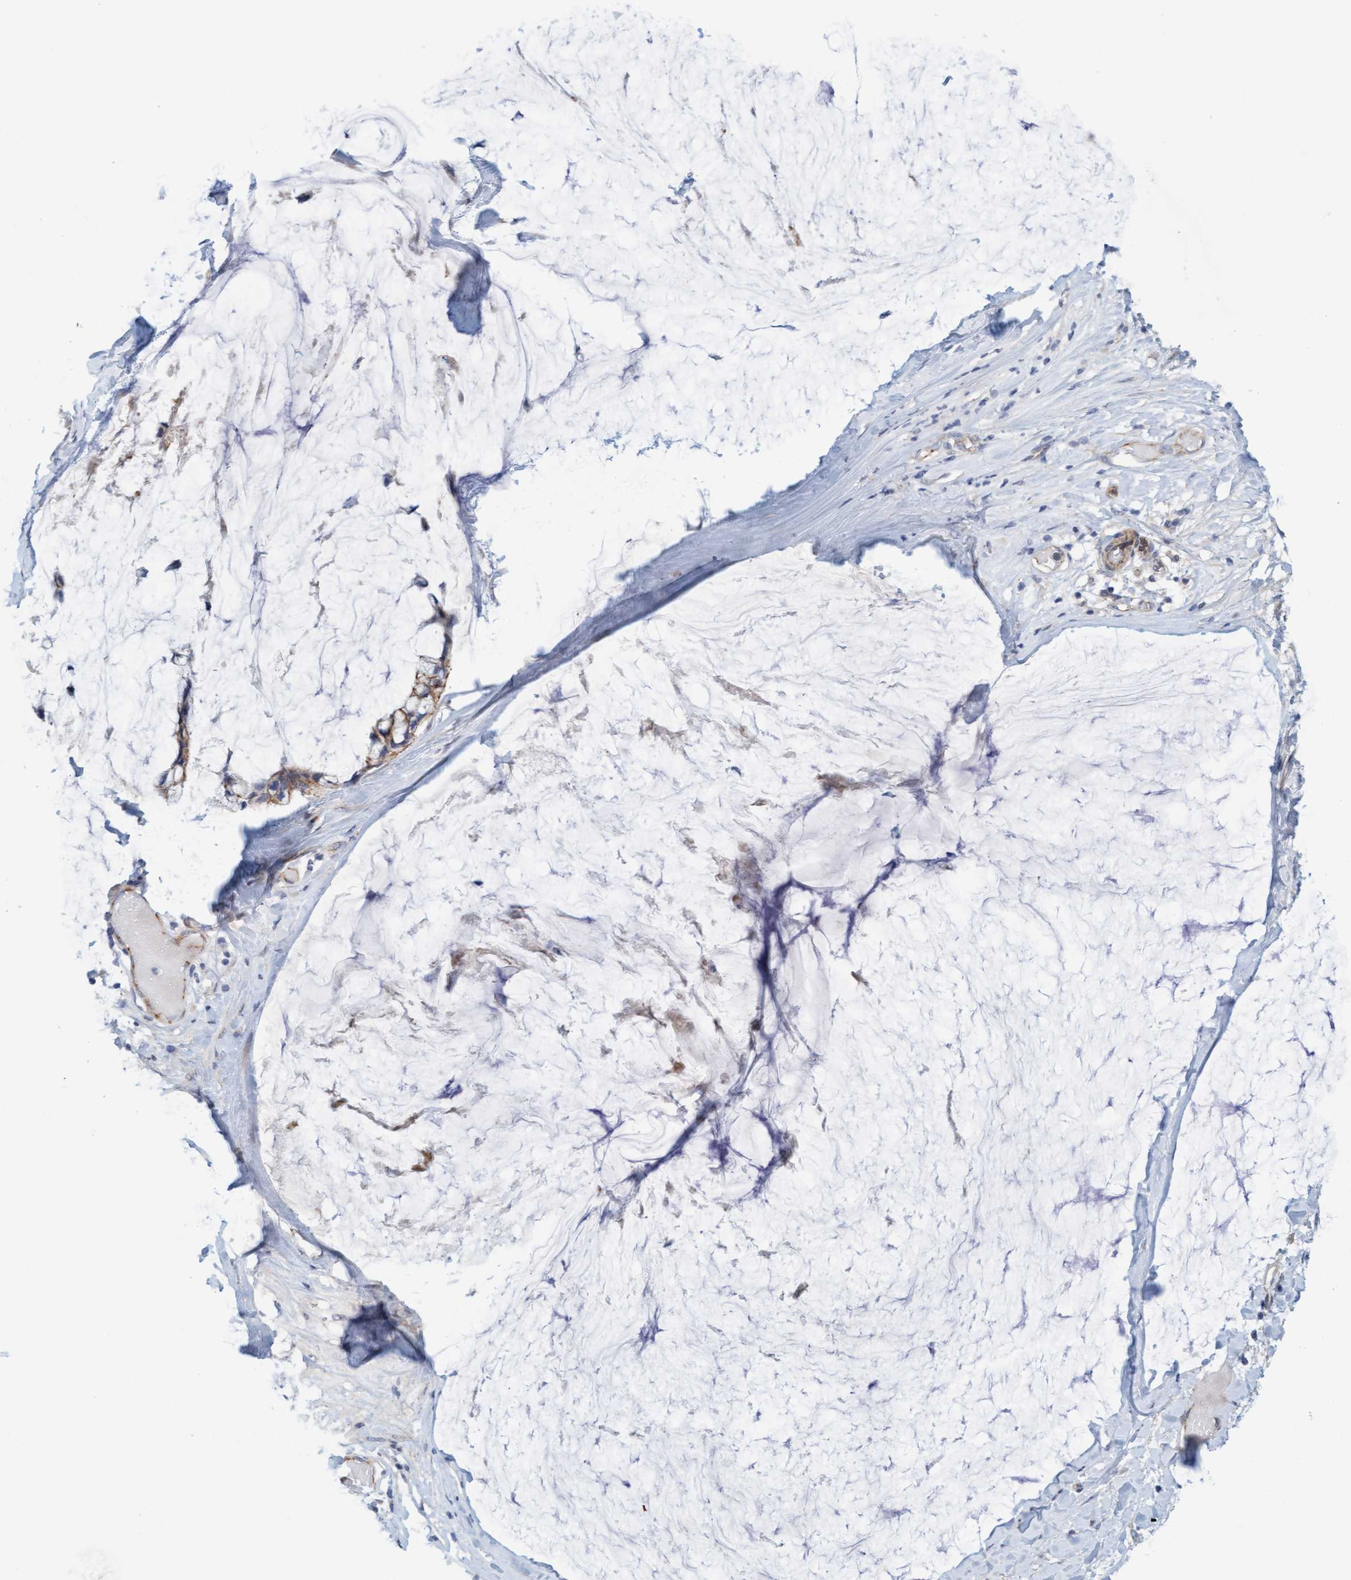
{"staining": {"intensity": "weak", "quantity": "<25%", "location": "cytoplasmic/membranous"}, "tissue": "ovarian cancer", "cell_type": "Tumor cells", "image_type": "cancer", "snomed": [{"axis": "morphology", "description": "Cystadenocarcinoma, mucinous, NOS"}, {"axis": "topography", "description": "Ovary"}], "caption": "High magnification brightfield microscopy of mucinous cystadenocarcinoma (ovarian) stained with DAB (brown) and counterstained with hematoxylin (blue): tumor cells show no significant staining.", "gene": "KRBA2", "patient": {"sex": "female", "age": 39}}